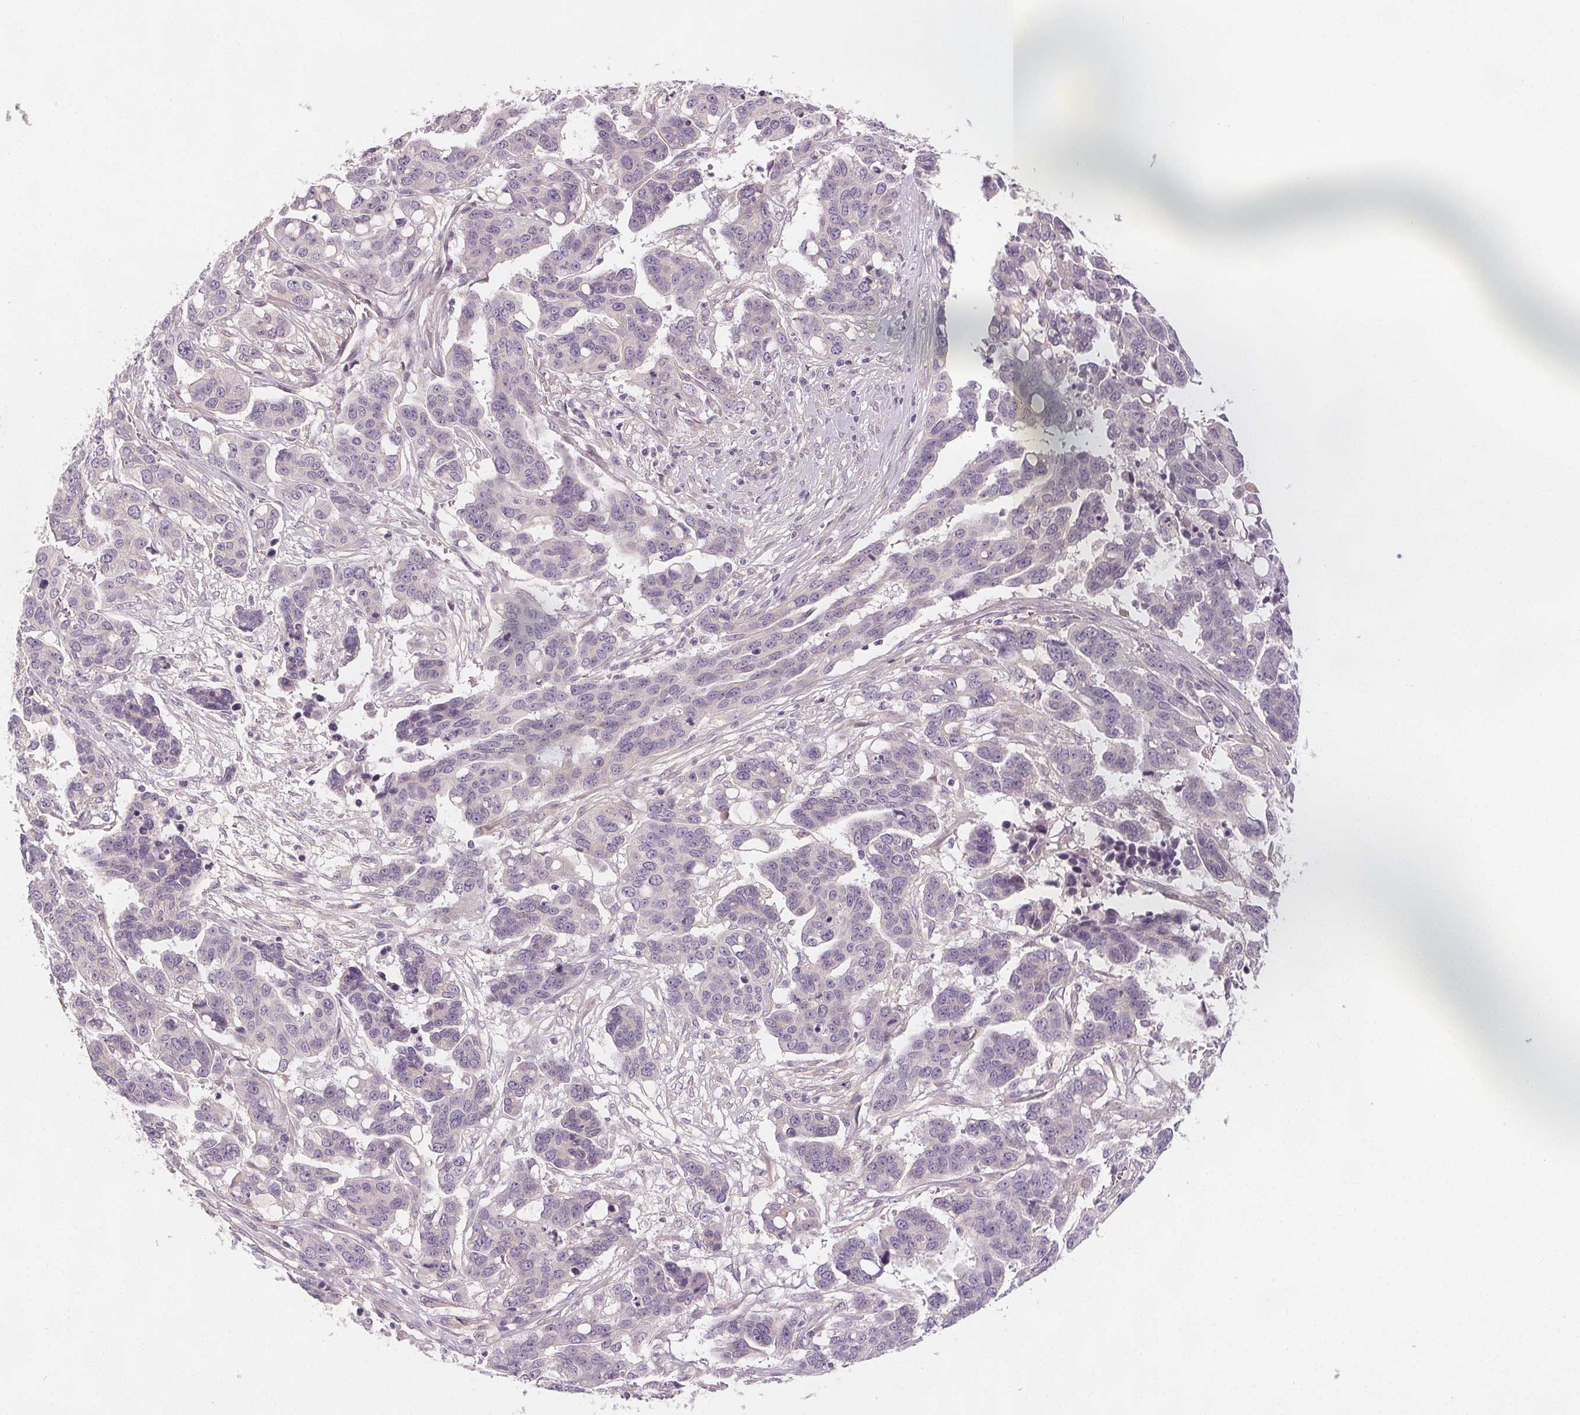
{"staining": {"intensity": "negative", "quantity": "none", "location": "none"}, "tissue": "ovarian cancer", "cell_type": "Tumor cells", "image_type": "cancer", "snomed": [{"axis": "morphology", "description": "Carcinoma, endometroid"}, {"axis": "topography", "description": "Ovary"}], "caption": "Immunohistochemistry image of neoplastic tissue: ovarian cancer (endometroid carcinoma) stained with DAB exhibits no significant protein expression in tumor cells.", "gene": "VNN1", "patient": {"sex": "female", "age": 78}}